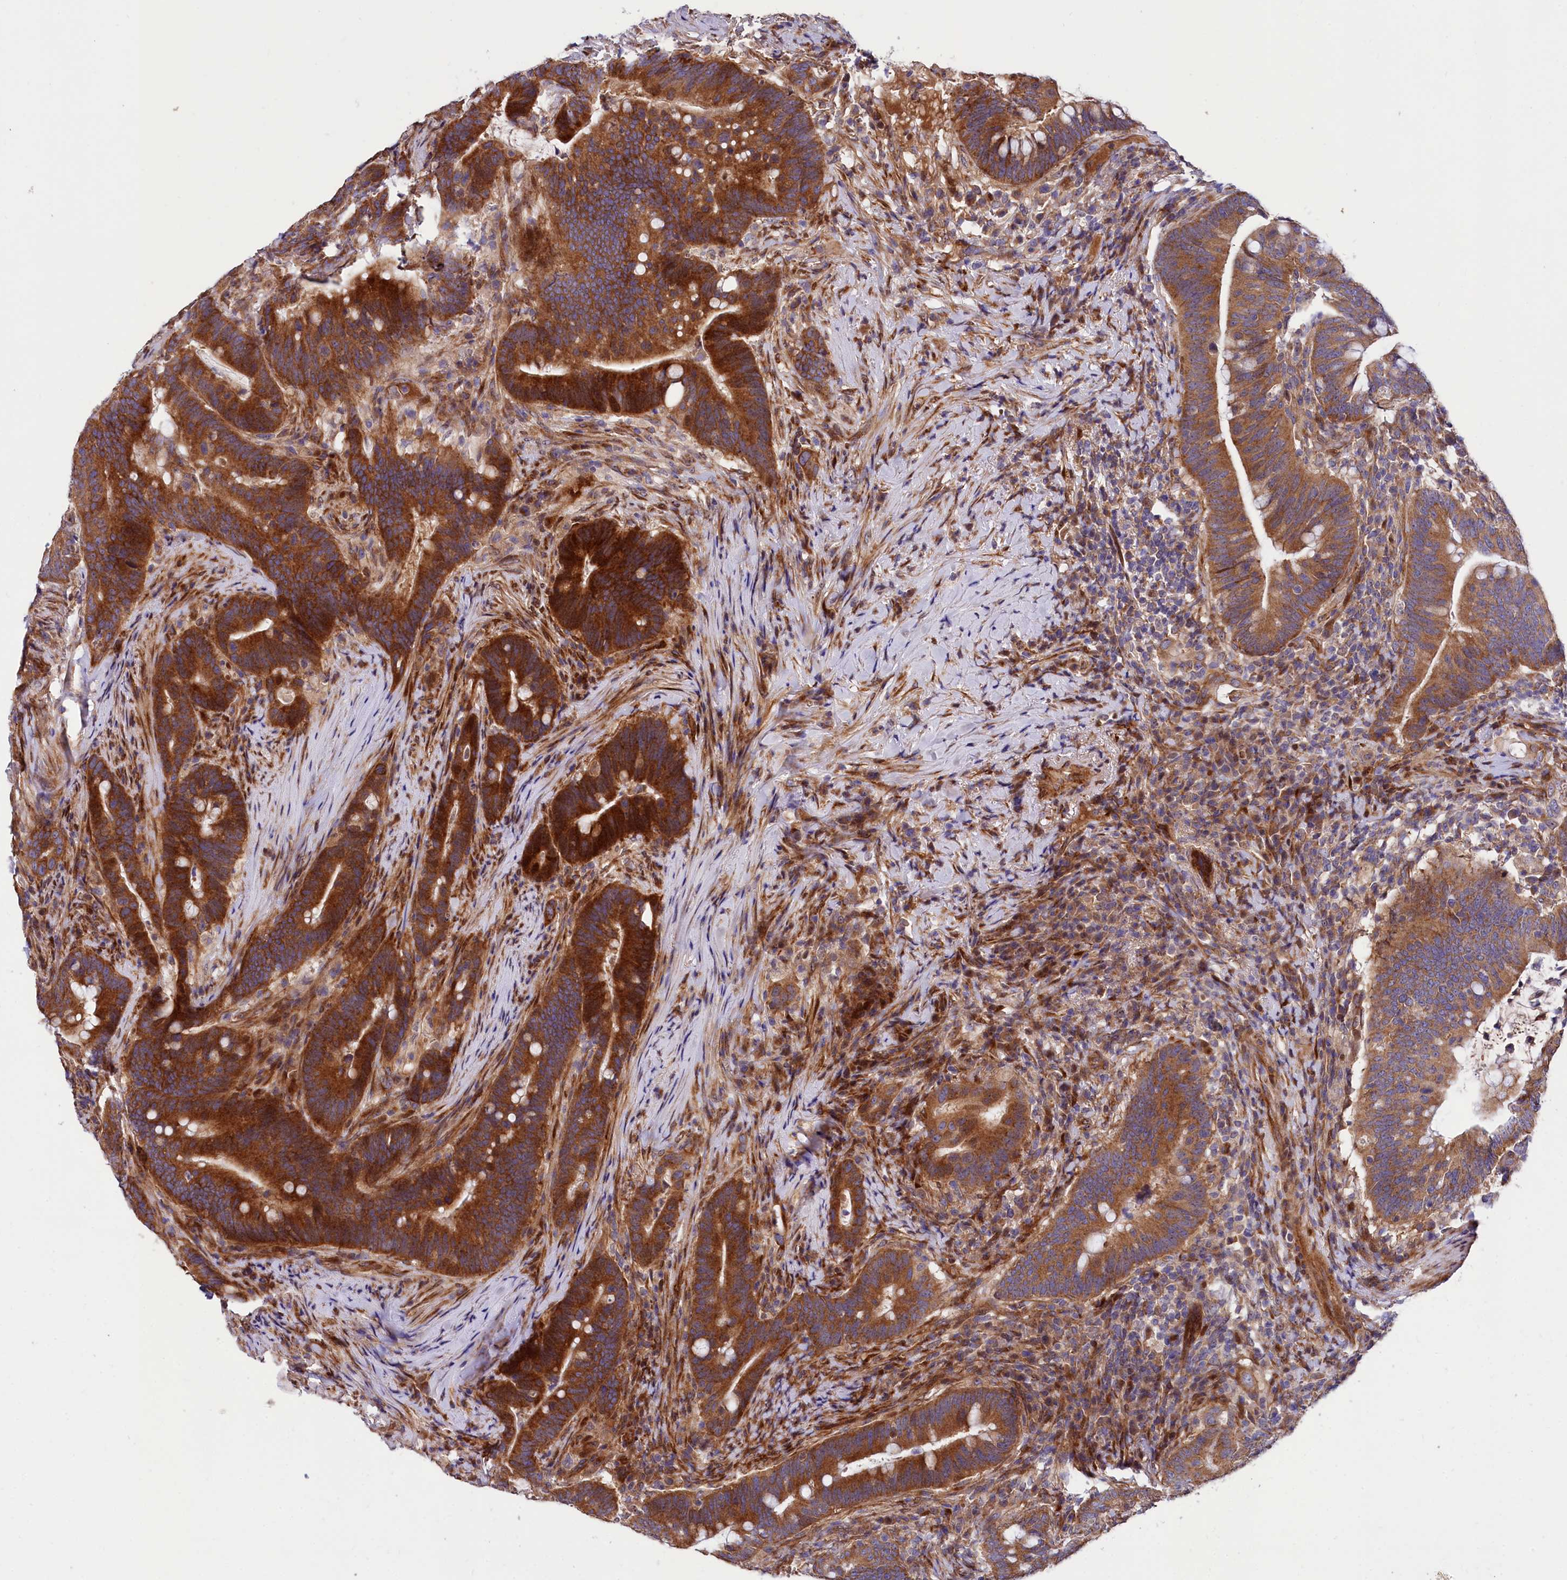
{"staining": {"intensity": "strong", "quantity": ">75%", "location": "cytoplasmic/membranous"}, "tissue": "colorectal cancer", "cell_type": "Tumor cells", "image_type": "cancer", "snomed": [{"axis": "morphology", "description": "Adenocarcinoma, NOS"}, {"axis": "topography", "description": "Colon"}], "caption": "Colorectal cancer stained with a protein marker displays strong staining in tumor cells.", "gene": "PDZRN3", "patient": {"sex": "female", "age": 66}}